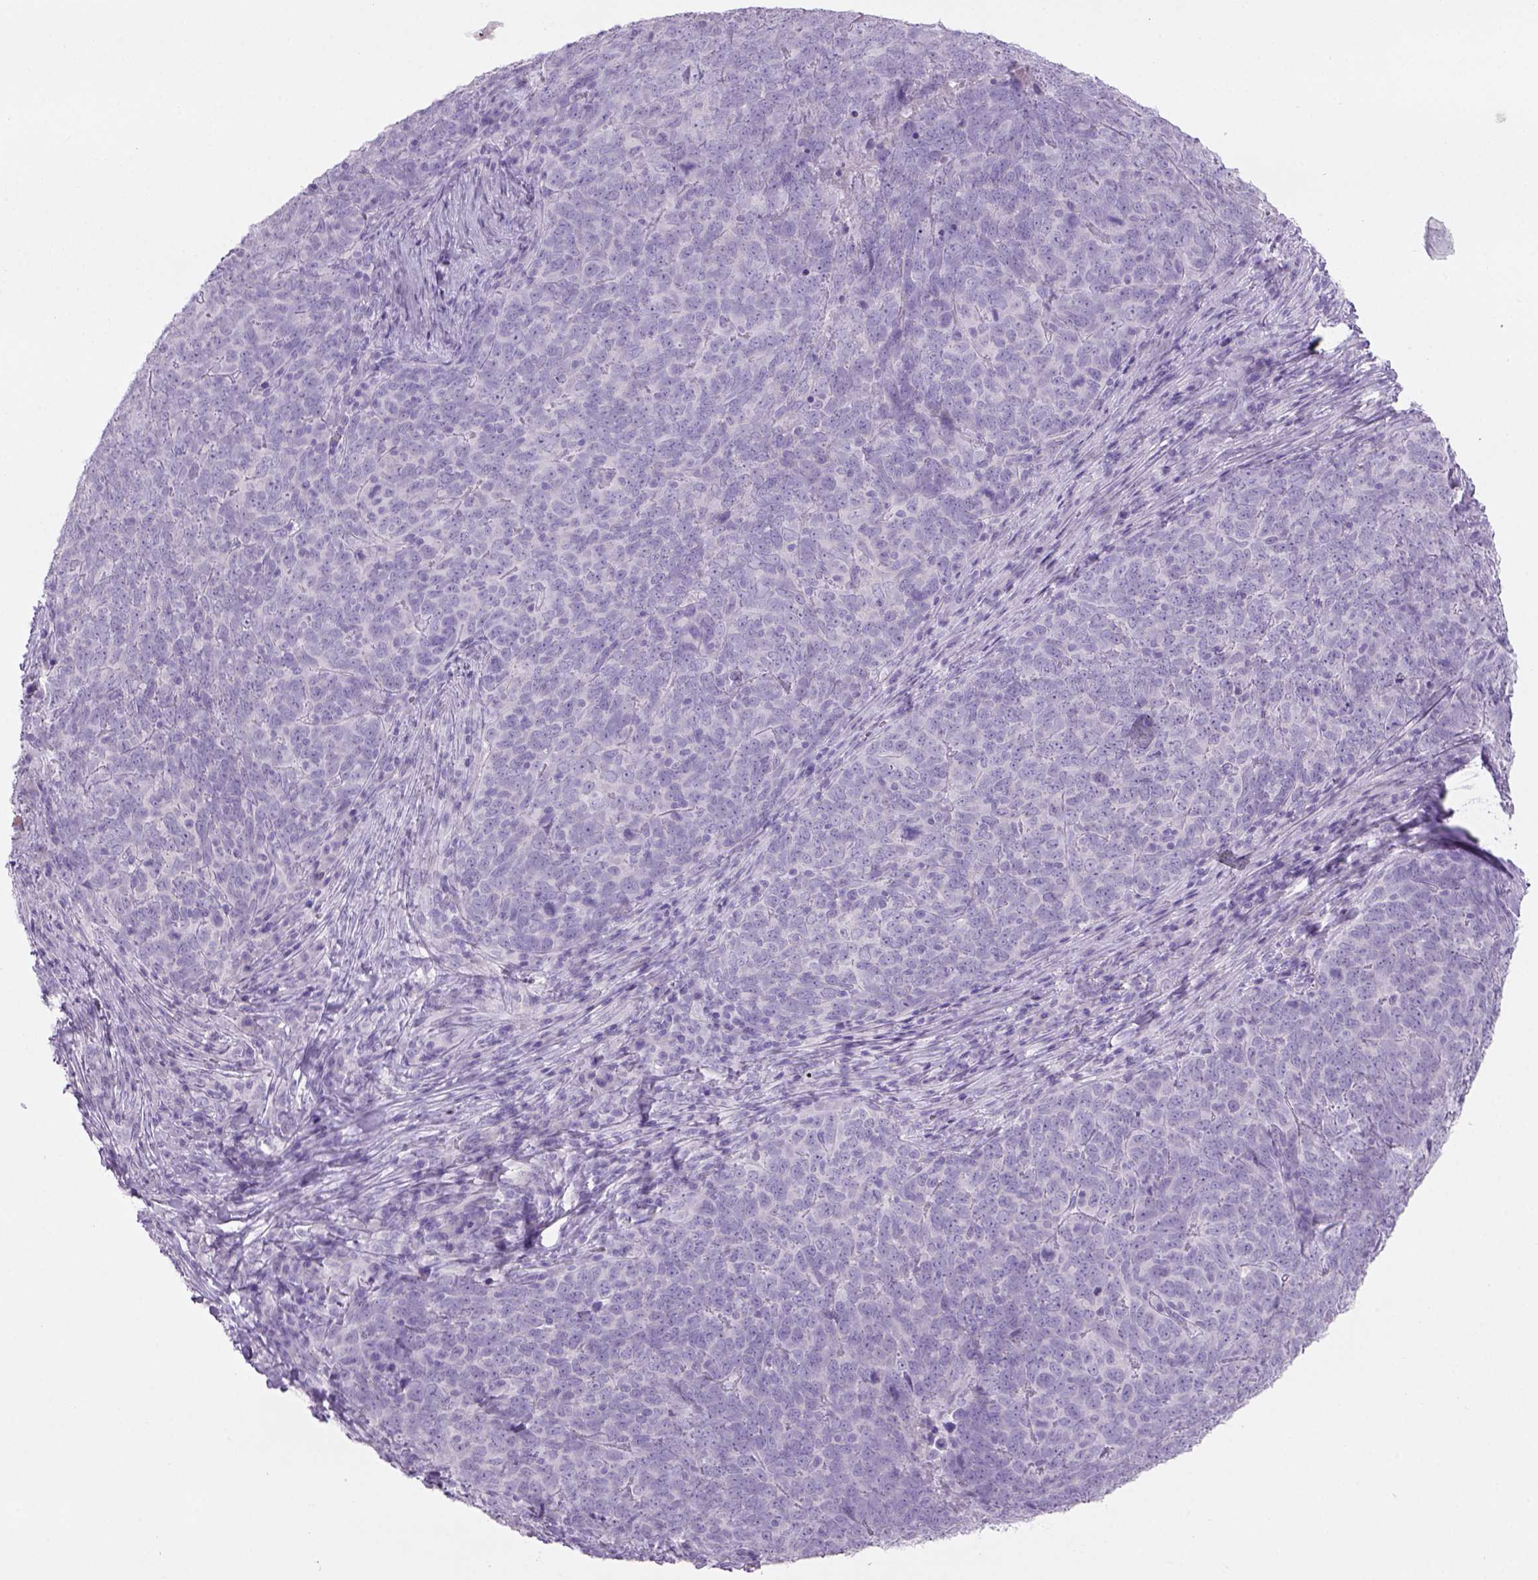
{"staining": {"intensity": "negative", "quantity": "none", "location": "none"}, "tissue": "skin cancer", "cell_type": "Tumor cells", "image_type": "cancer", "snomed": [{"axis": "morphology", "description": "Squamous cell carcinoma, NOS"}, {"axis": "topography", "description": "Skin"}, {"axis": "topography", "description": "Anal"}], "caption": "A micrograph of human squamous cell carcinoma (skin) is negative for staining in tumor cells.", "gene": "TENM4", "patient": {"sex": "female", "age": 51}}